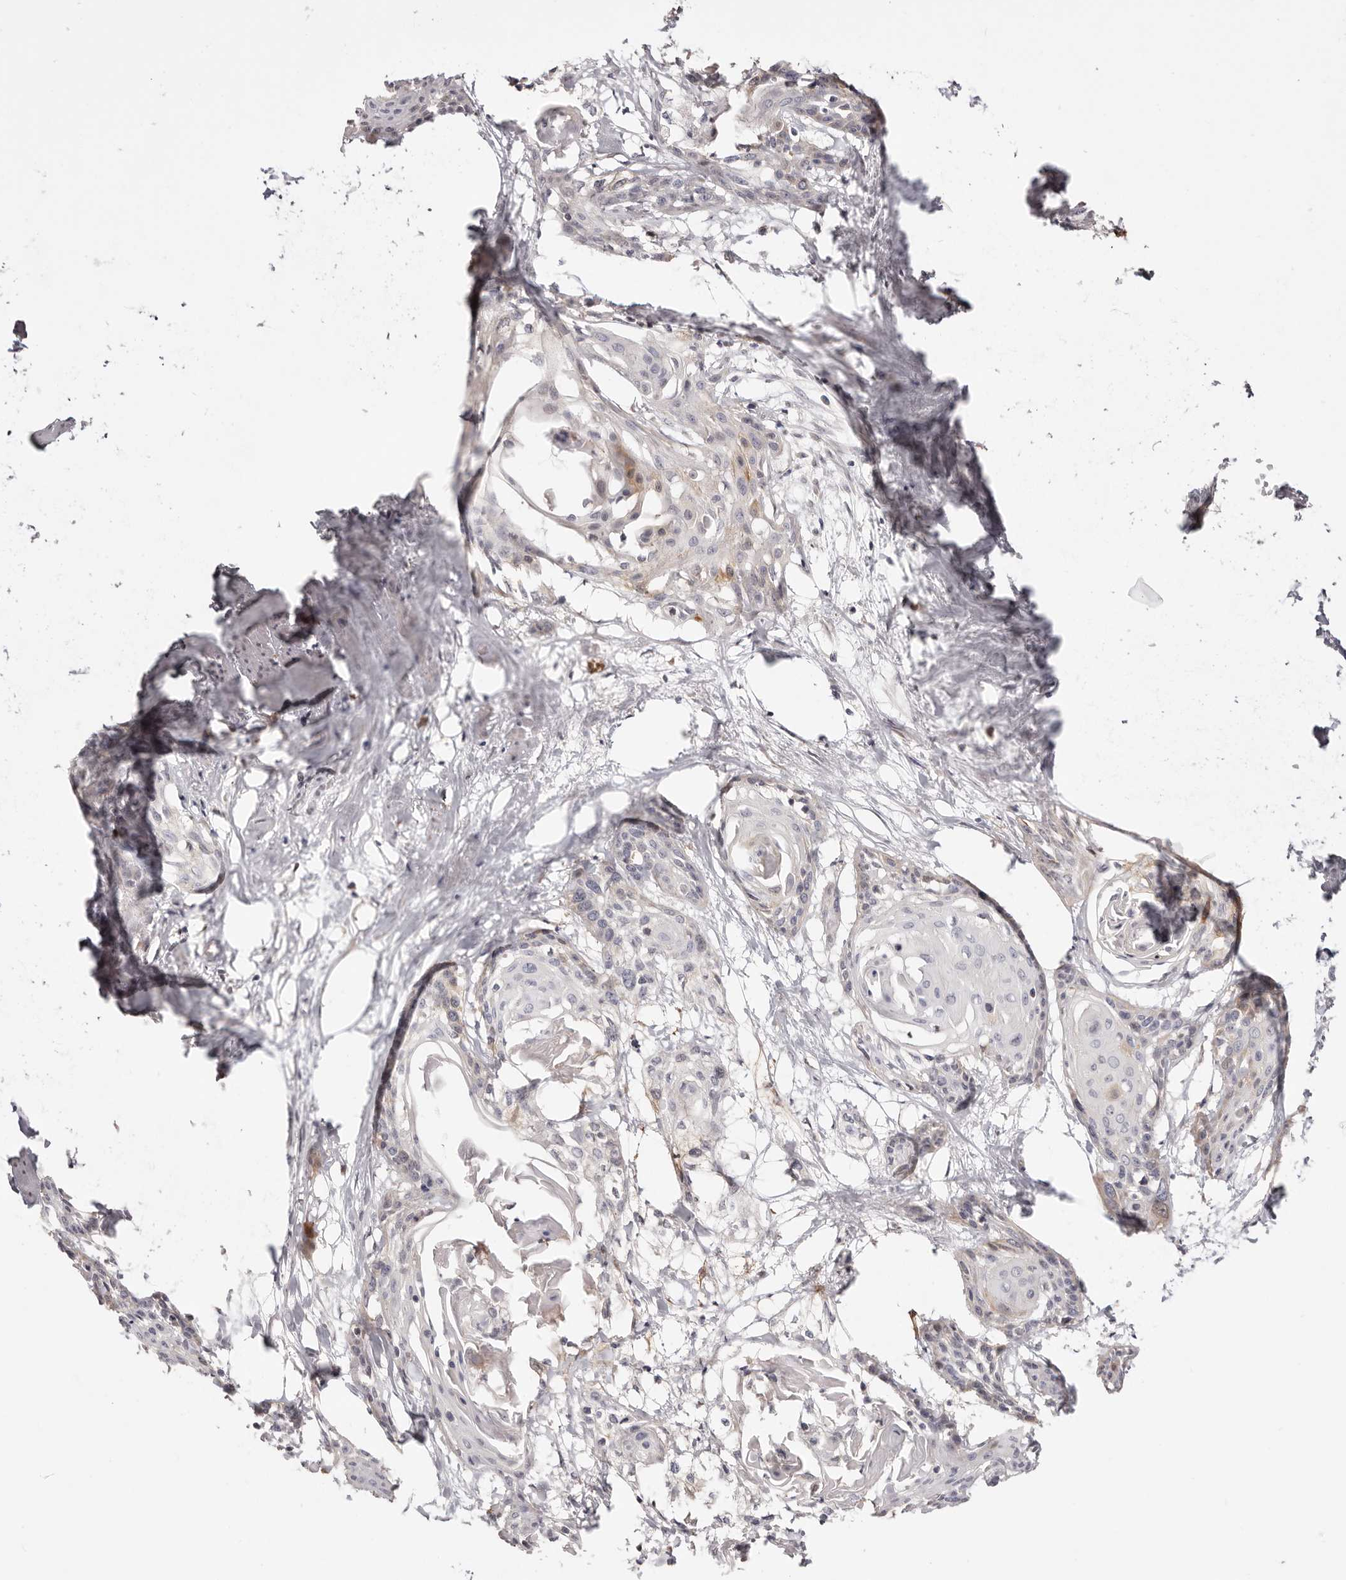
{"staining": {"intensity": "negative", "quantity": "none", "location": "none"}, "tissue": "cervical cancer", "cell_type": "Tumor cells", "image_type": "cancer", "snomed": [{"axis": "morphology", "description": "Squamous cell carcinoma, NOS"}, {"axis": "topography", "description": "Cervix"}], "caption": "An immunohistochemistry (IHC) micrograph of cervical cancer (squamous cell carcinoma) is shown. There is no staining in tumor cells of cervical cancer (squamous cell carcinoma).", "gene": "GFOD1", "patient": {"sex": "female", "age": 57}}